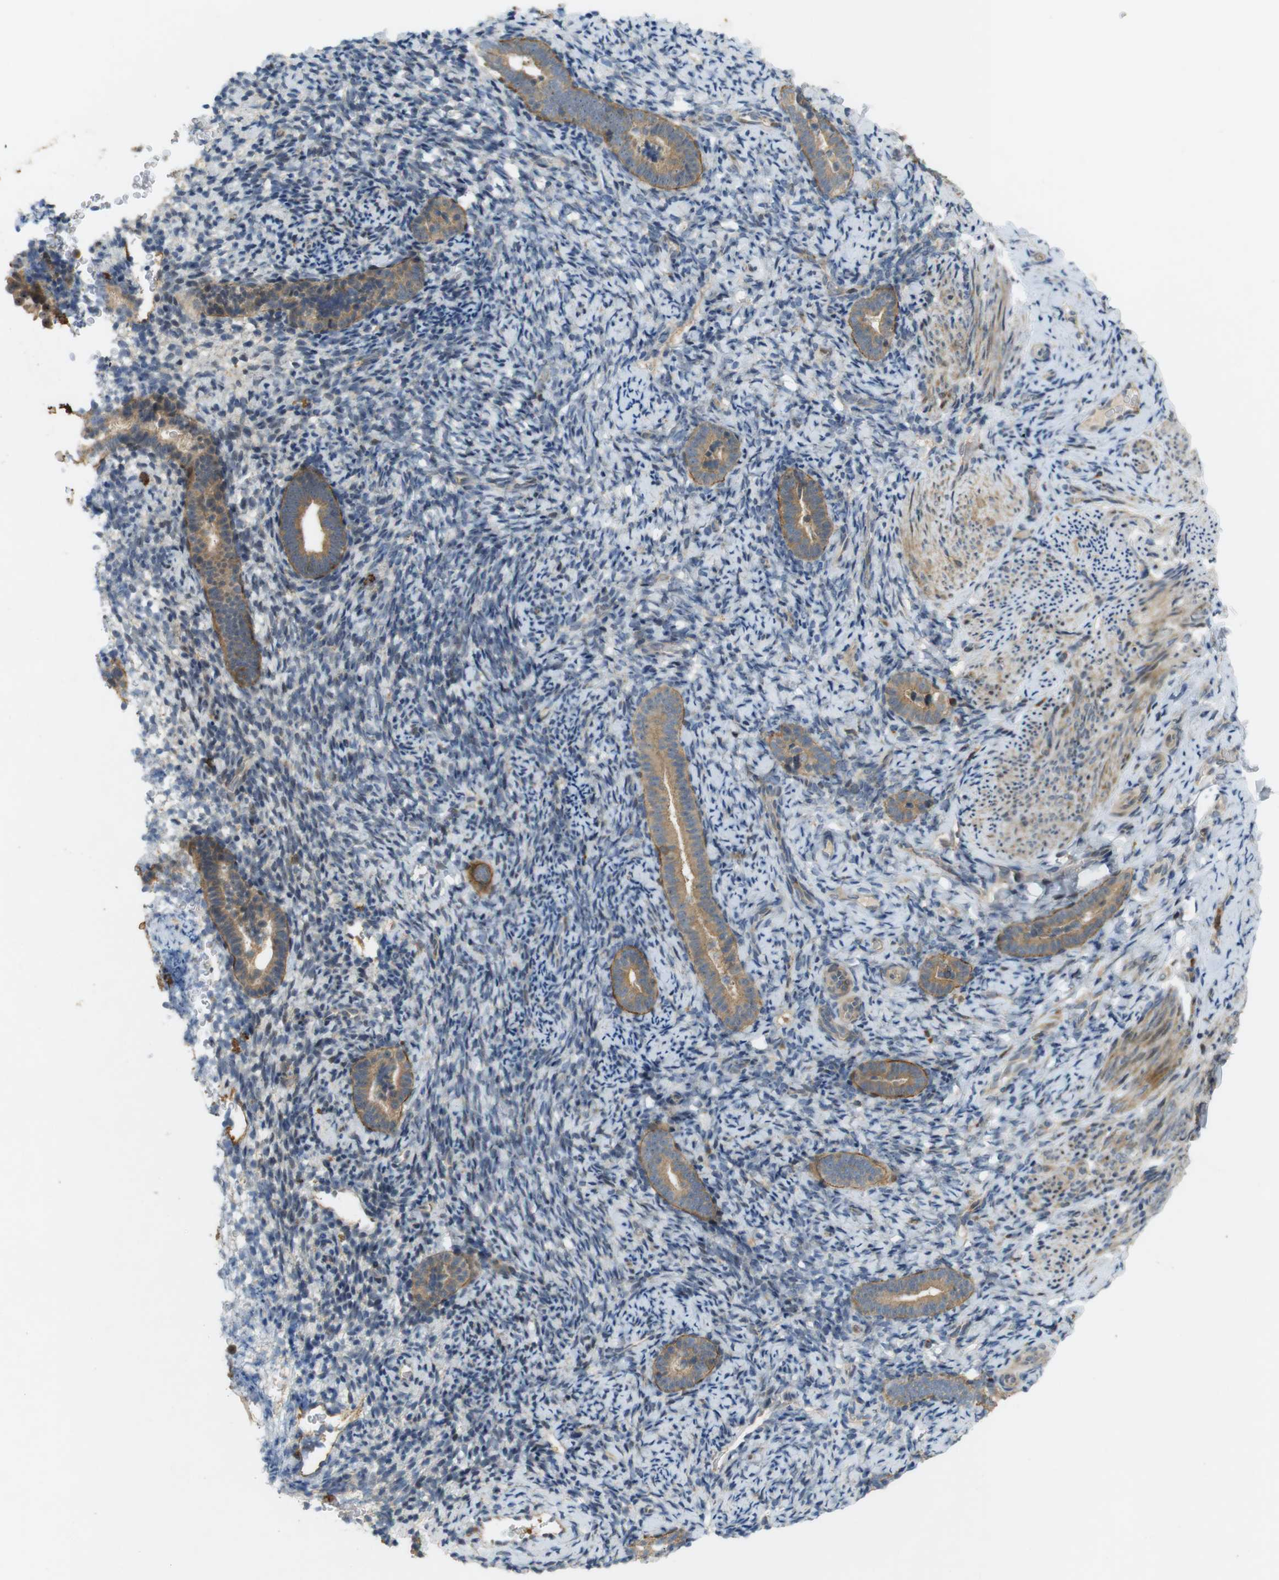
{"staining": {"intensity": "moderate", "quantity": "<25%", "location": "cytoplasmic/membranous"}, "tissue": "endometrium", "cell_type": "Cells in endometrial stroma", "image_type": "normal", "snomed": [{"axis": "morphology", "description": "Normal tissue, NOS"}, {"axis": "topography", "description": "Endometrium"}], "caption": "Cells in endometrial stroma show low levels of moderate cytoplasmic/membranous expression in approximately <25% of cells in normal human endometrium. Nuclei are stained in blue.", "gene": "TMX3", "patient": {"sex": "female", "age": 51}}